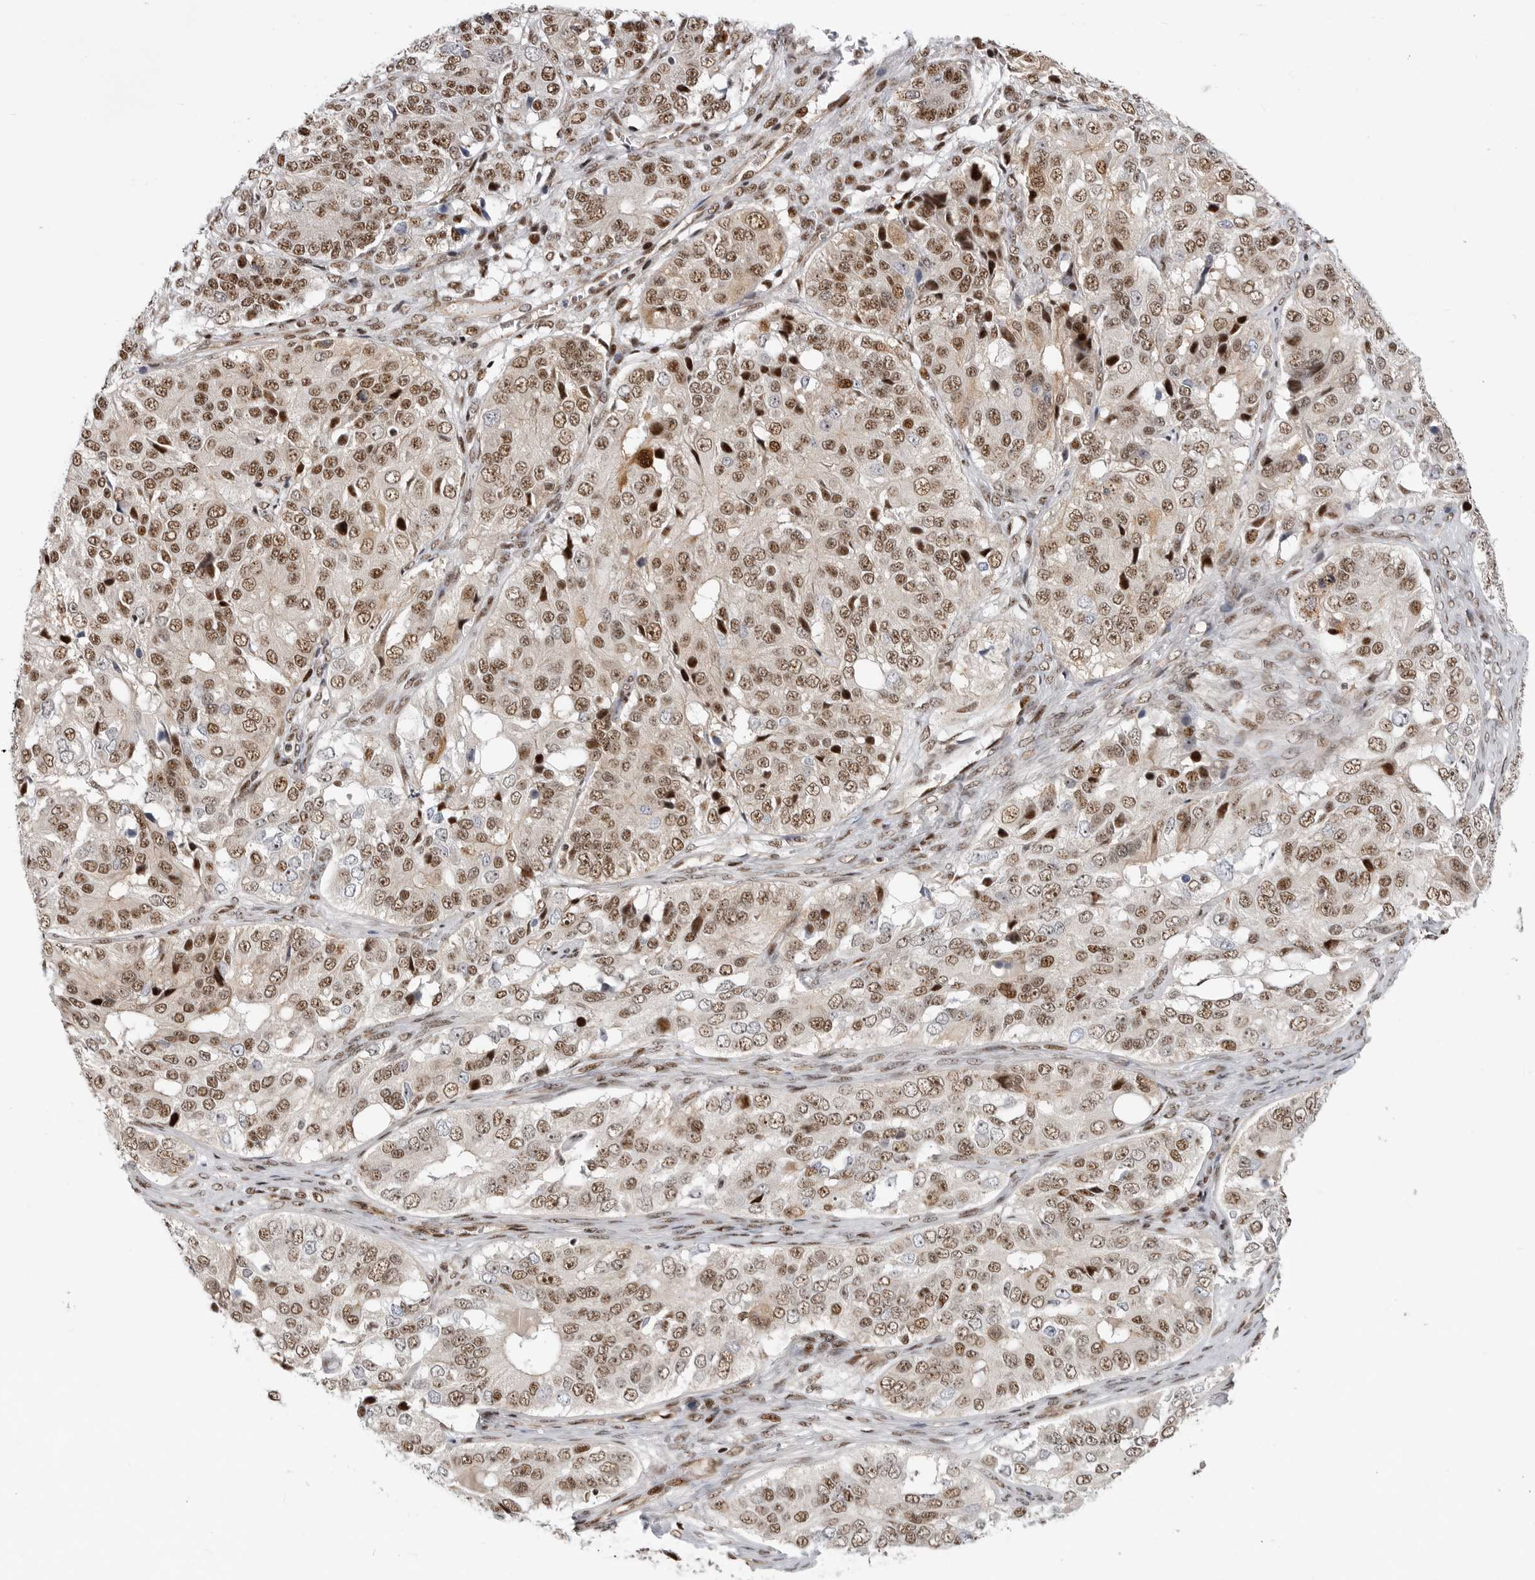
{"staining": {"intensity": "moderate", "quantity": ">75%", "location": "nuclear"}, "tissue": "ovarian cancer", "cell_type": "Tumor cells", "image_type": "cancer", "snomed": [{"axis": "morphology", "description": "Carcinoma, endometroid"}, {"axis": "topography", "description": "Ovary"}], "caption": "Immunohistochemical staining of ovarian cancer (endometroid carcinoma) displays moderate nuclear protein expression in approximately >75% of tumor cells.", "gene": "GPATCH2", "patient": {"sex": "female", "age": 51}}